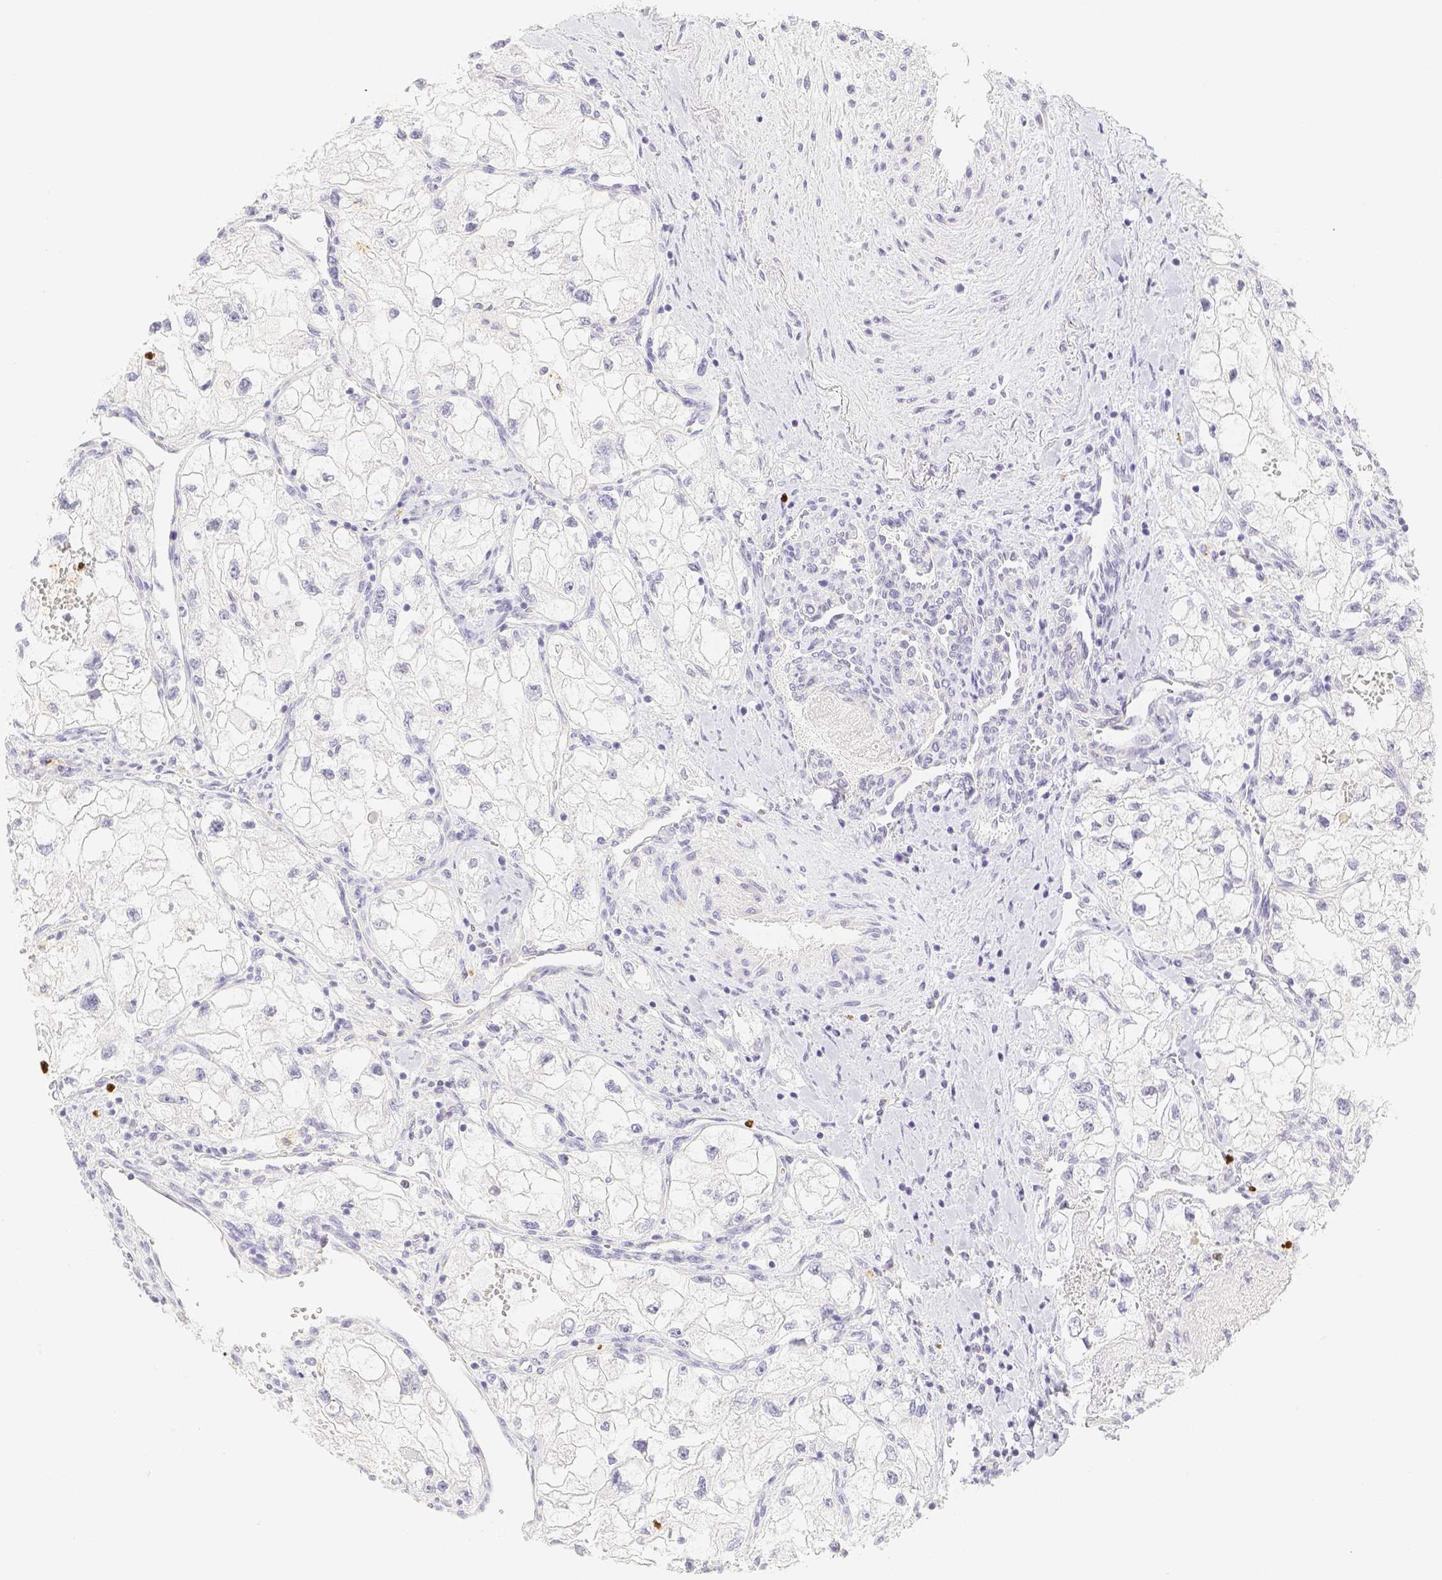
{"staining": {"intensity": "negative", "quantity": "none", "location": "none"}, "tissue": "renal cancer", "cell_type": "Tumor cells", "image_type": "cancer", "snomed": [{"axis": "morphology", "description": "Adenocarcinoma, NOS"}, {"axis": "topography", "description": "Kidney"}], "caption": "This image is of renal cancer stained with immunohistochemistry (IHC) to label a protein in brown with the nuclei are counter-stained blue. There is no positivity in tumor cells.", "gene": "PADI4", "patient": {"sex": "female", "age": 70}}